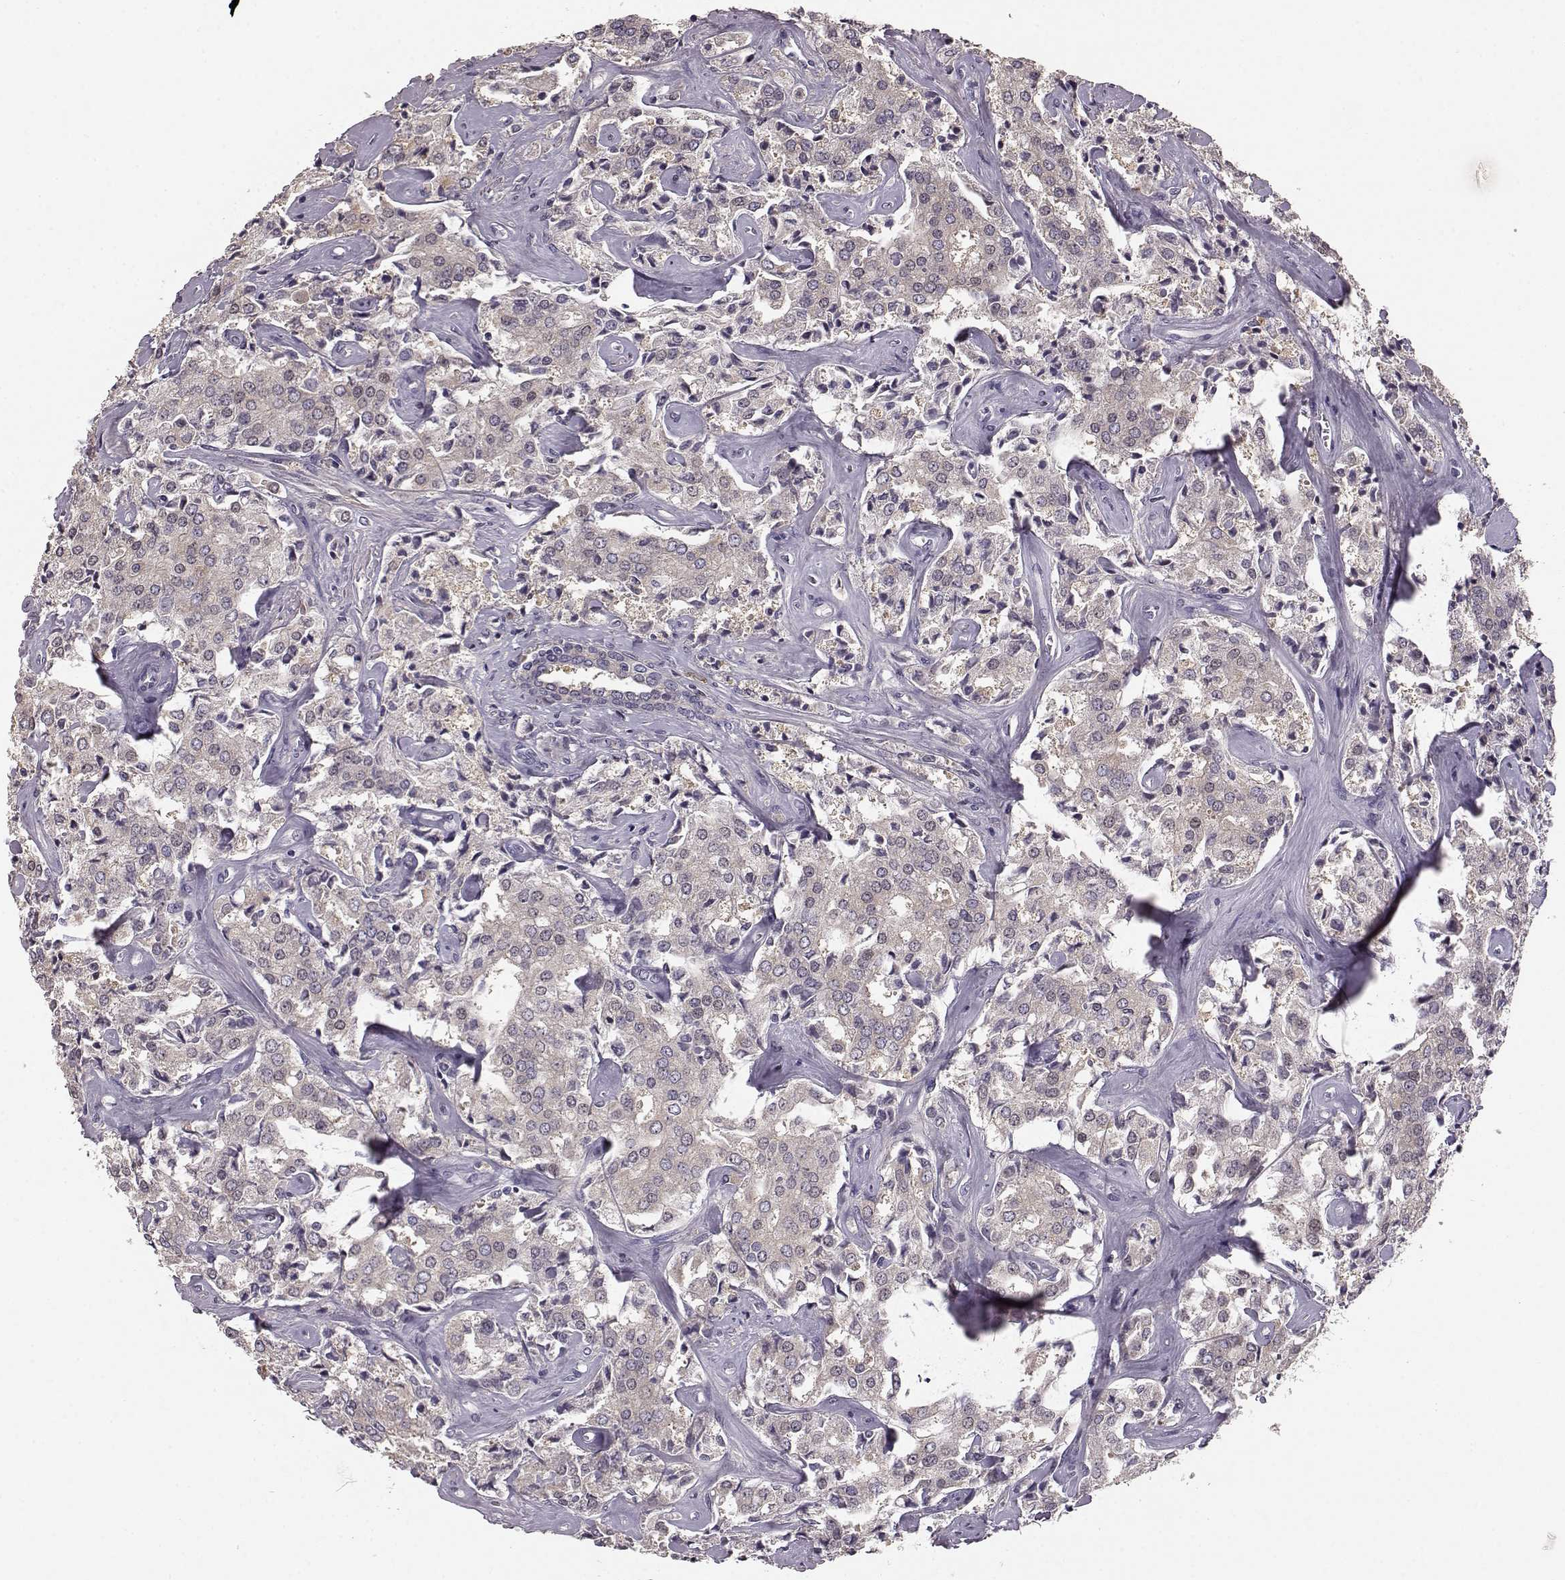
{"staining": {"intensity": "negative", "quantity": "none", "location": "none"}, "tissue": "prostate cancer", "cell_type": "Tumor cells", "image_type": "cancer", "snomed": [{"axis": "morphology", "description": "Adenocarcinoma, NOS"}, {"axis": "topography", "description": "Prostate"}], "caption": "An immunohistochemistry (IHC) histopathology image of prostate adenocarcinoma is shown. There is no staining in tumor cells of prostate adenocarcinoma.", "gene": "GPR50", "patient": {"sex": "male", "age": 66}}